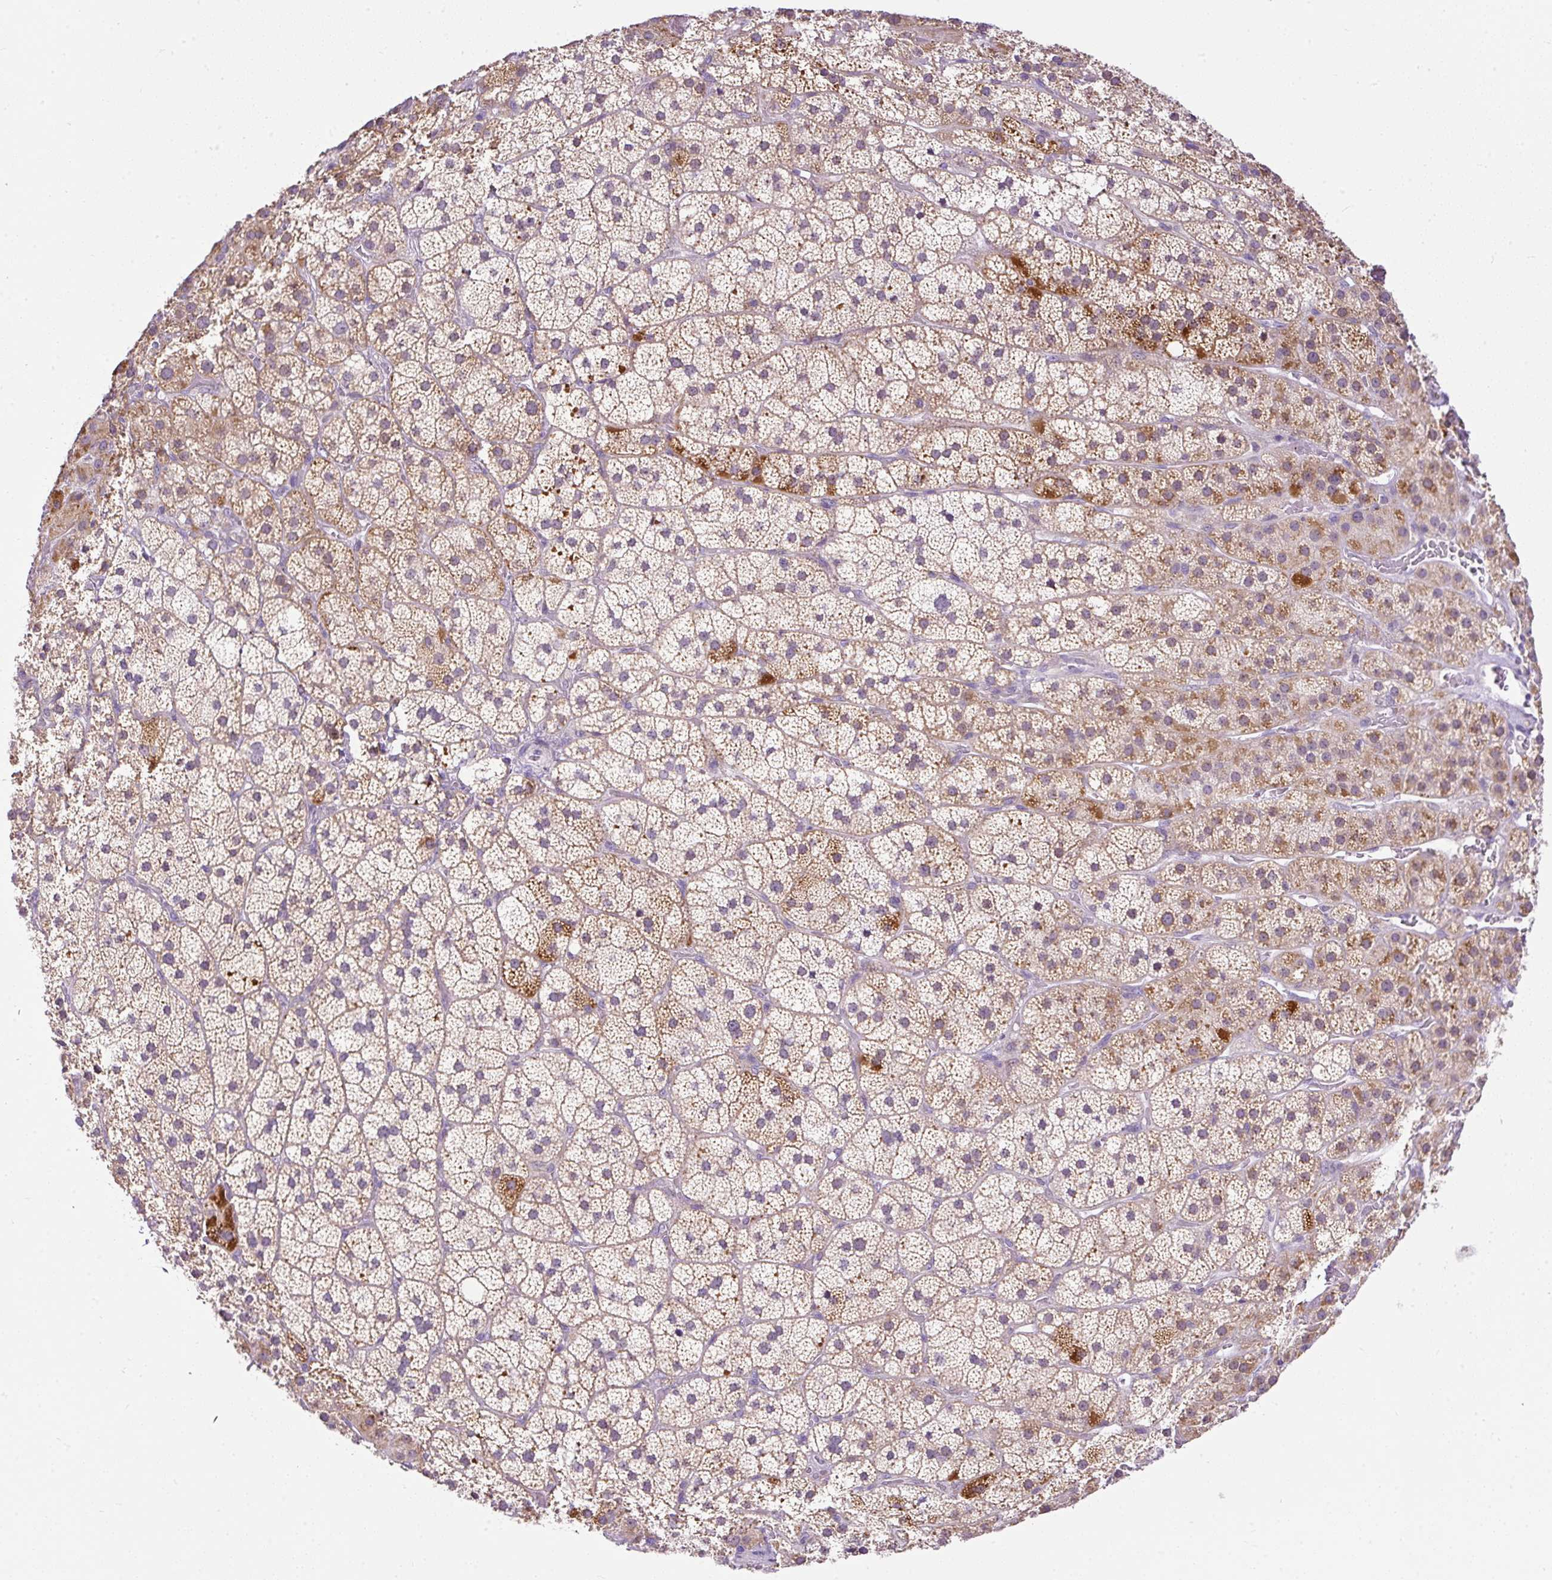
{"staining": {"intensity": "moderate", "quantity": "25%-75%", "location": "cytoplasmic/membranous"}, "tissue": "adrenal gland", "cell_type": "Glandular cells", "image_type": "normal", "snomed": [{"axis": "morphology", "description": "Normal tissue, NOS"}, {"axis": "topography", "description": "Adrenal gland"}], "caption": "The immunohistochemical stain shows moderate cytoplasmic/membranous staining in glandular cells of unremarkable adrenal gland. (brown staining indicates protein expression, while blue staining denotes nuclei).", "gene": "FMC1", "patient": {"sex": "male", "age": 57}}